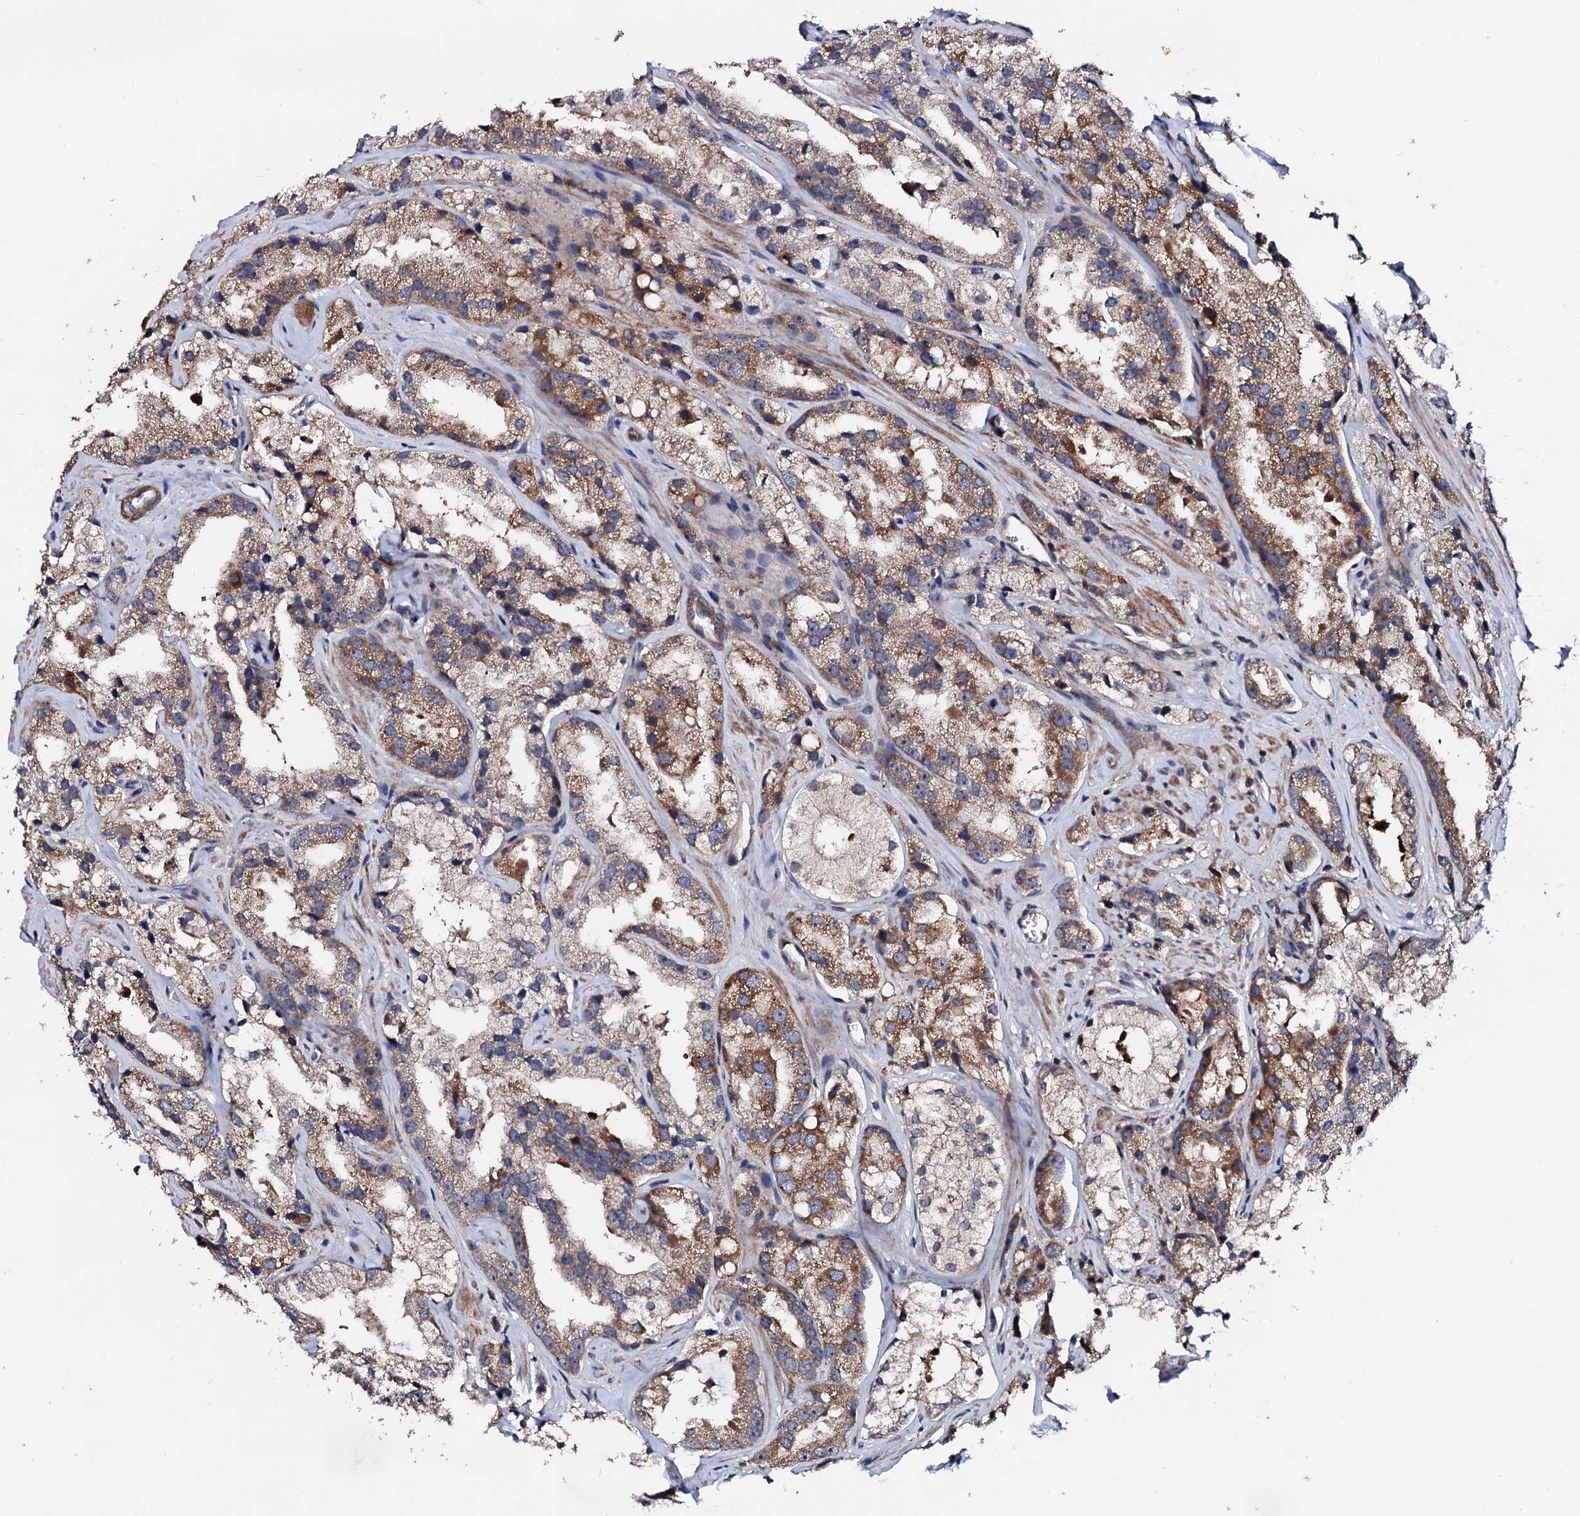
{"staining": {"intensity": "moderate", "quantity": ">75%", "location": "cytoplasmic/membranous"}, "tissue": "prostate cancer", "cell_type": "Tumor cells", "image_type": "cancer", "snomed": [{"axis": "morphology", "description": "Adenocarcinoma, High grade"}, {"axis": "topography", "description": "Prostate"}], "caption": "The immunohistochemical stain shows moderate cytoplasmic/membranous expression in tumor cells of adenocarcinoma (high-grade) (prostate) tissue.", "gene": "GTPBP4", "patient": {"sex": "male", "age": 66}}